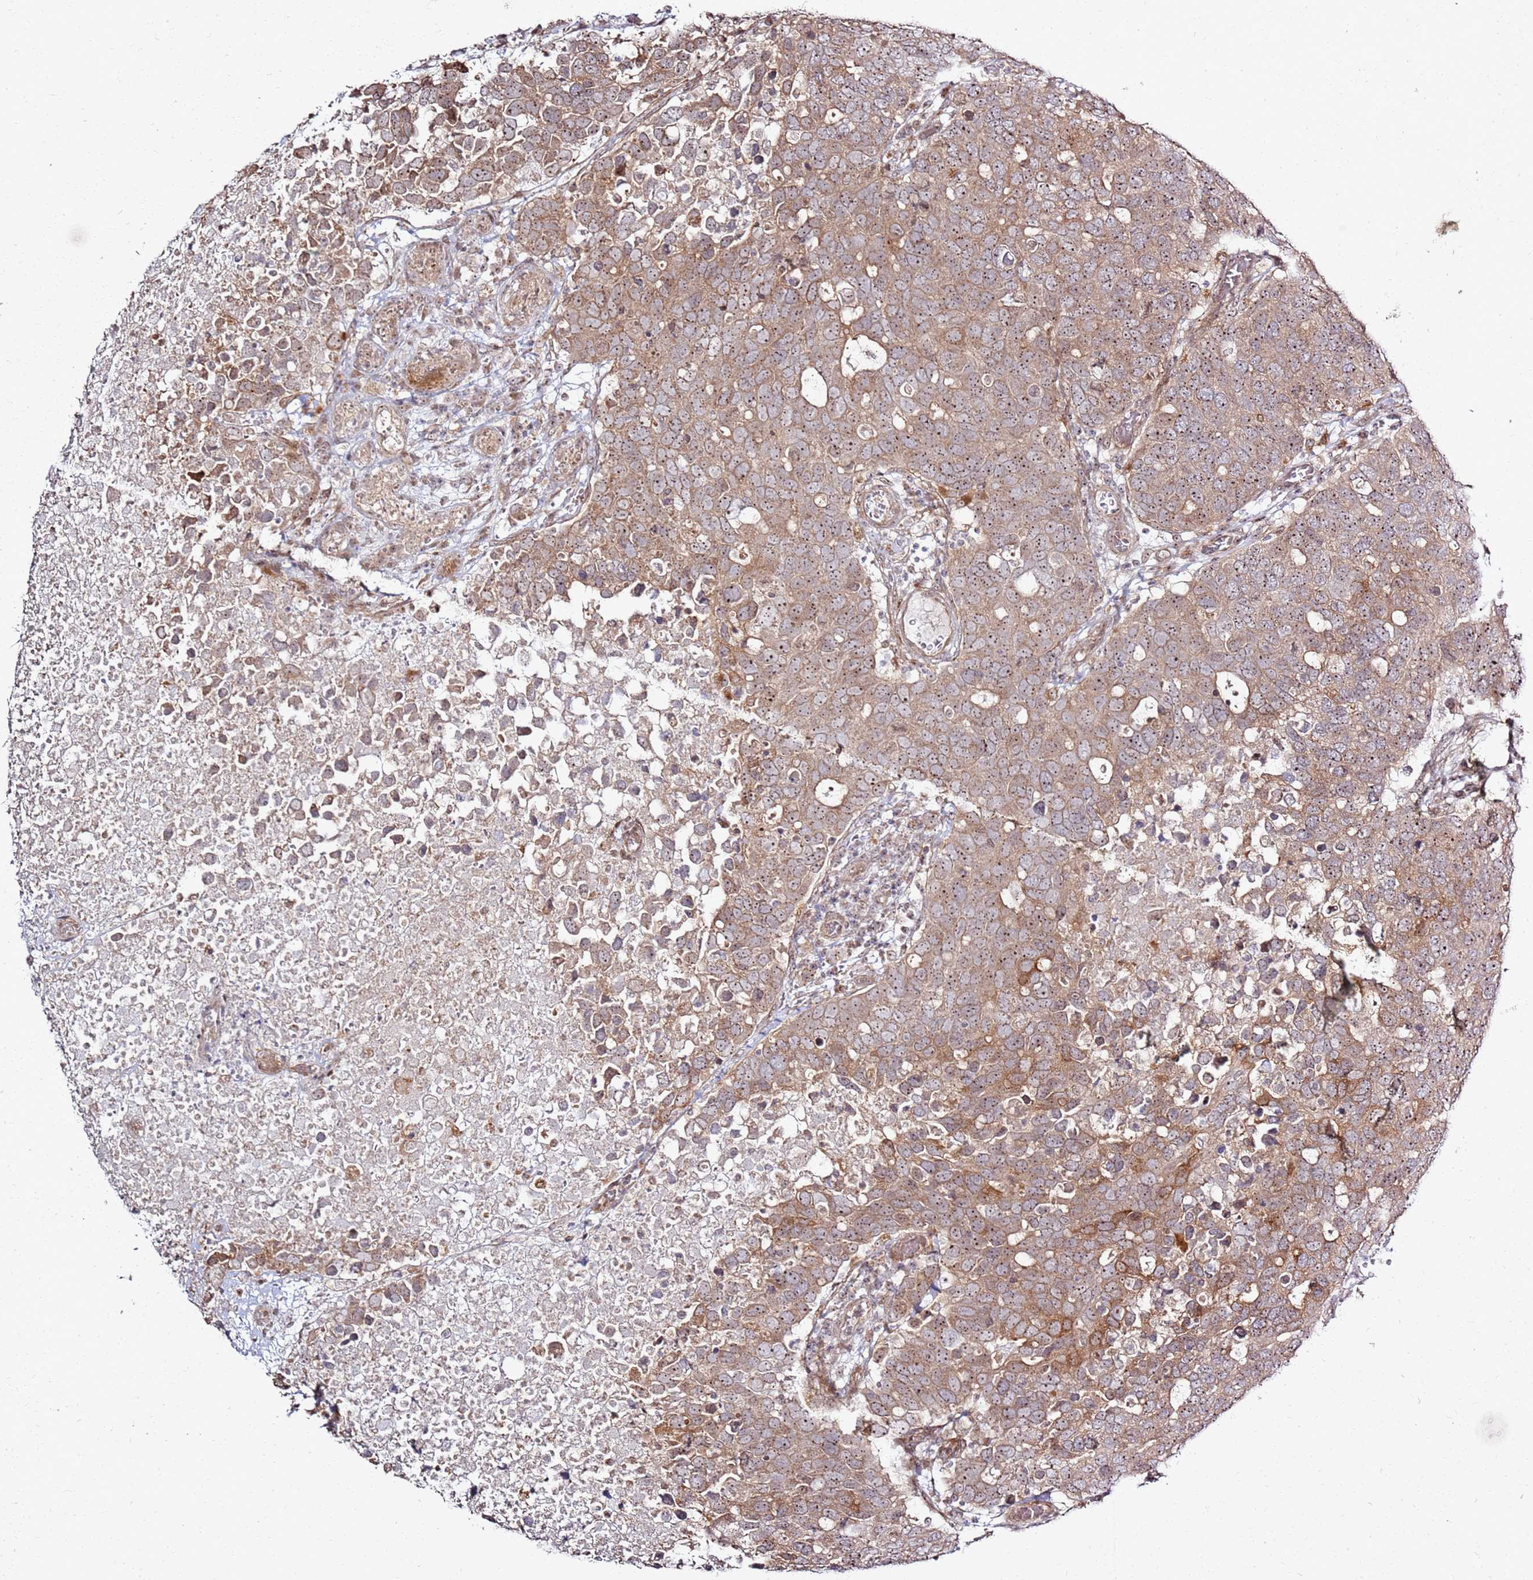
{"staining": {"intensity": "moderate", "quantity": ">75%", "location": "cytoplasmic/membranous,nuclear"}, "tissue": "breast cancer", "cell_type": "Tumor cells", "image_type": "cancer", "snomed": [{"axis": "morphology", "description": "Duct carcinoma"}, {"axis": "topography", "description": "Breast"}], "caption": "Moderate cytoplasmic/membranous and nuclear protein positivity is identified in about >75% of tumor cells in breast cancer.", "gene": "CNPY1", "patient": {"sex": "female", "age": 83}}